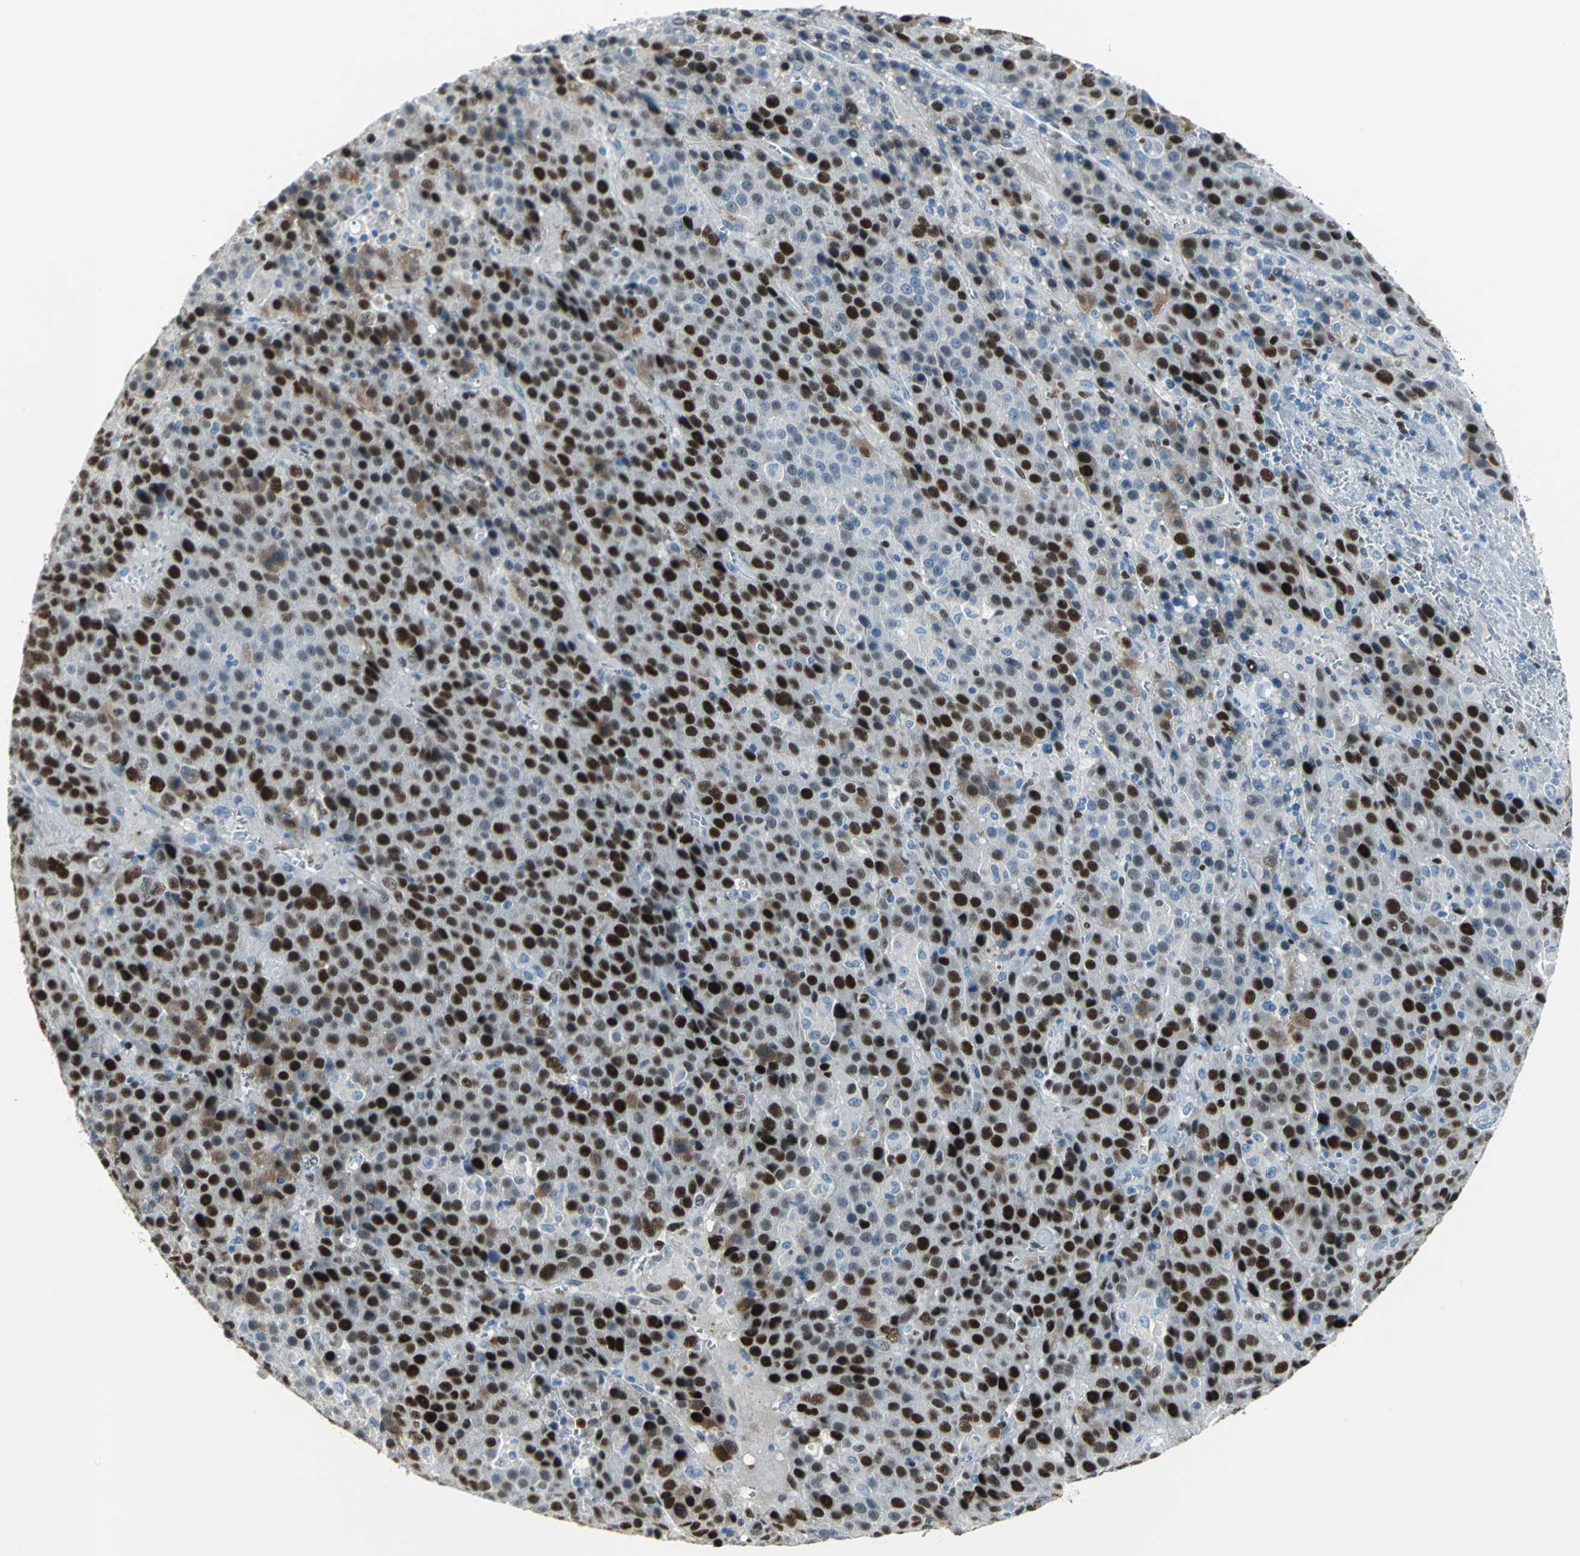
{"staining": {"intensity": "strong", "quantity": ">75%", "location": "nuclear"}, "tissue": "liver cancer", "cell_type": "Tumor cells", "image_type": "cancer", "snomed": [{"axis": "morphology", "description": "Carcinoma, Hepatocellular, NOS"}, {"axis": "topography", "description": "Liver"}], "caption": "Tumor cells display high levels of strong nuclear expression in about >75% of cells in human liver cancer (hepatocellular carcinoma).", "gene": "MCM4", "patient": {"sex": "female", "age": 53}}